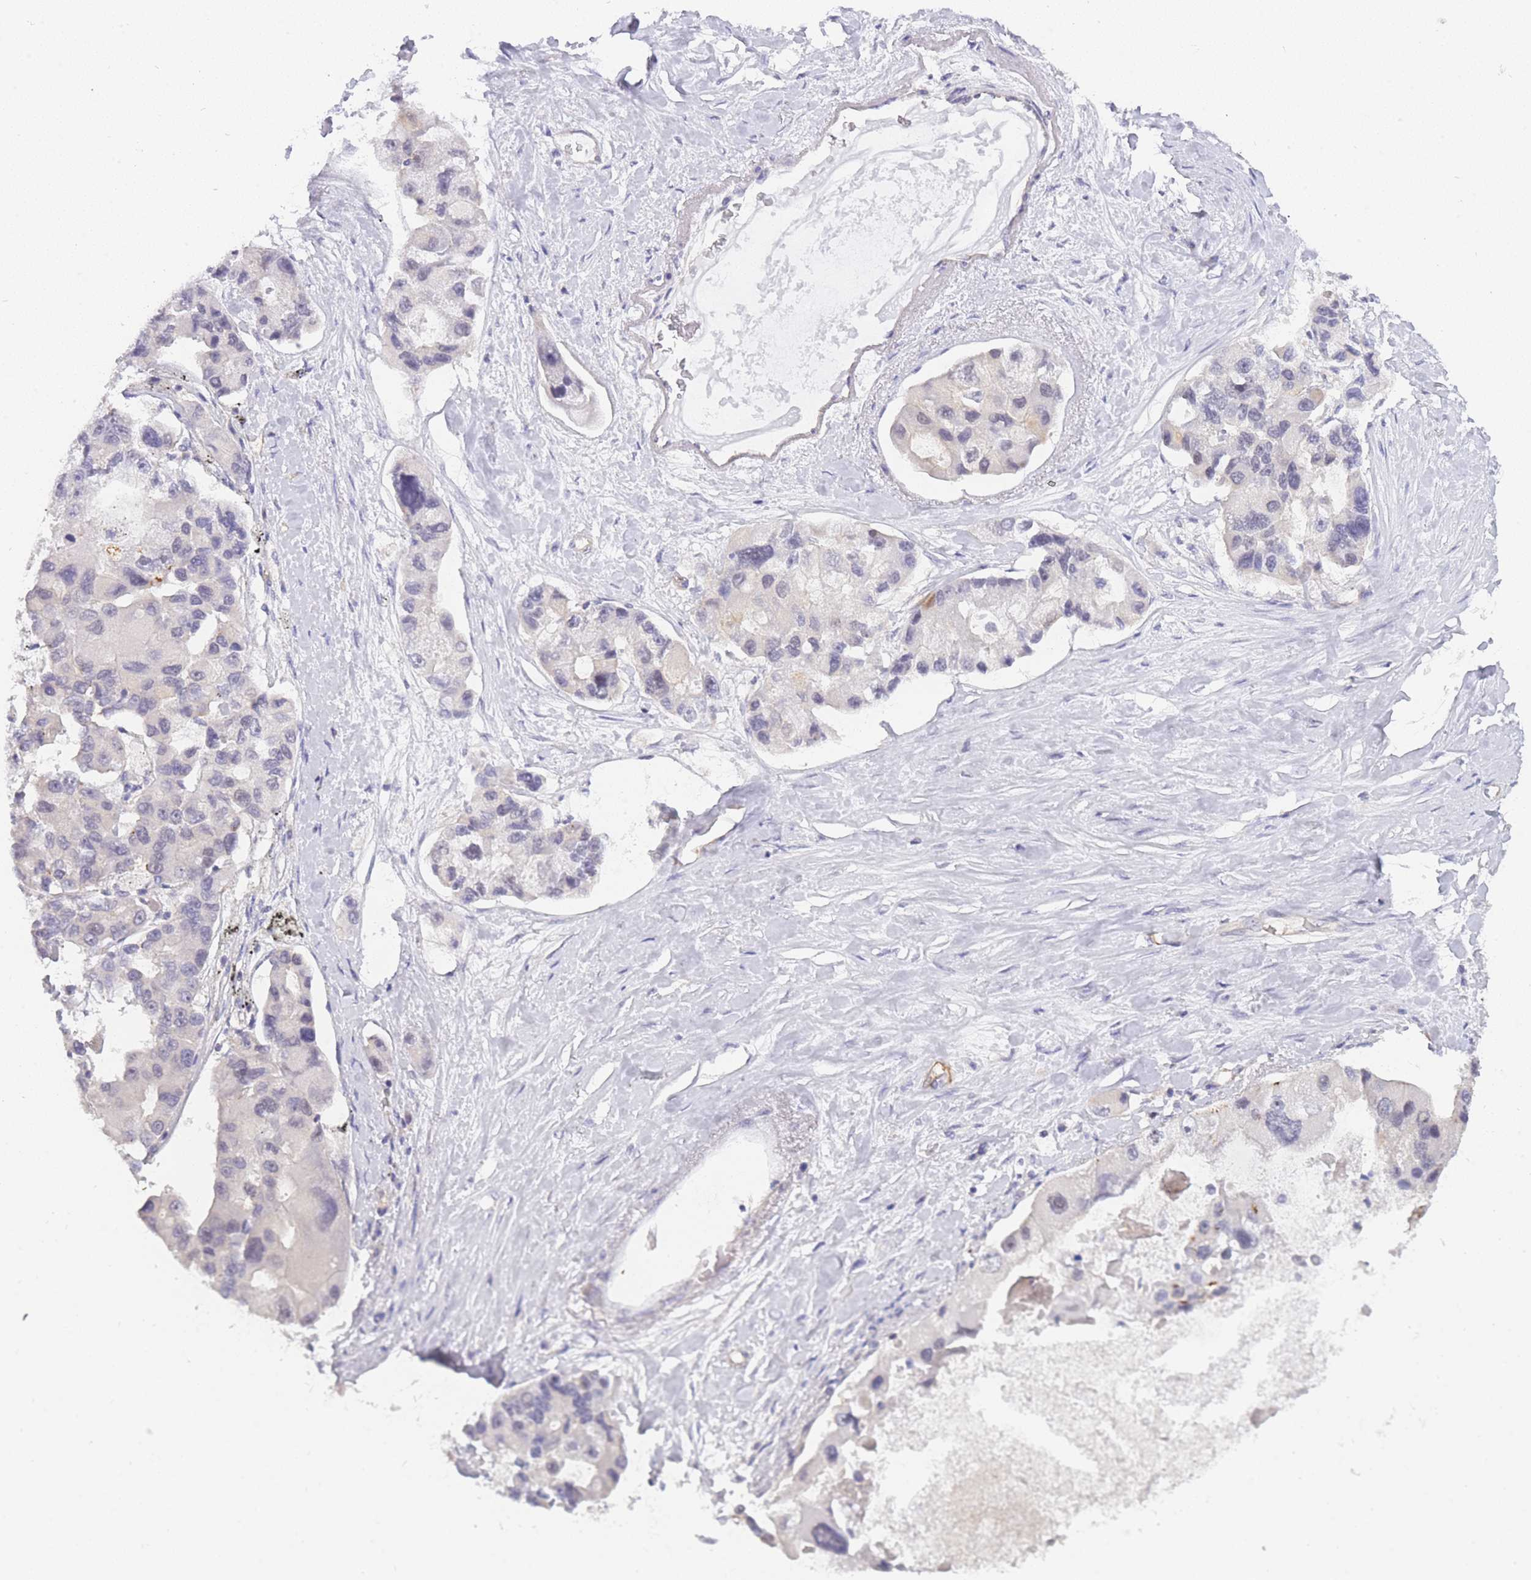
{"staining": {"intensity": "negative", "quantity": "none", "location": "none"}, "tissue": "lung cancer", "cell_type": "Tumor cells", "image_type": "cancer", "snomed": [{"axis": "morphology", "description": "Adenocarcinoma, NOS"}, {"axis": "topography", "description": "Lung"}], "caption": "IHC image of human lung adenocarcinoma stained for a protein (brown), which displays no staining in tumor cells.", "gene": "C19orf25", "patient": {"sex": "female", "age": 54}}